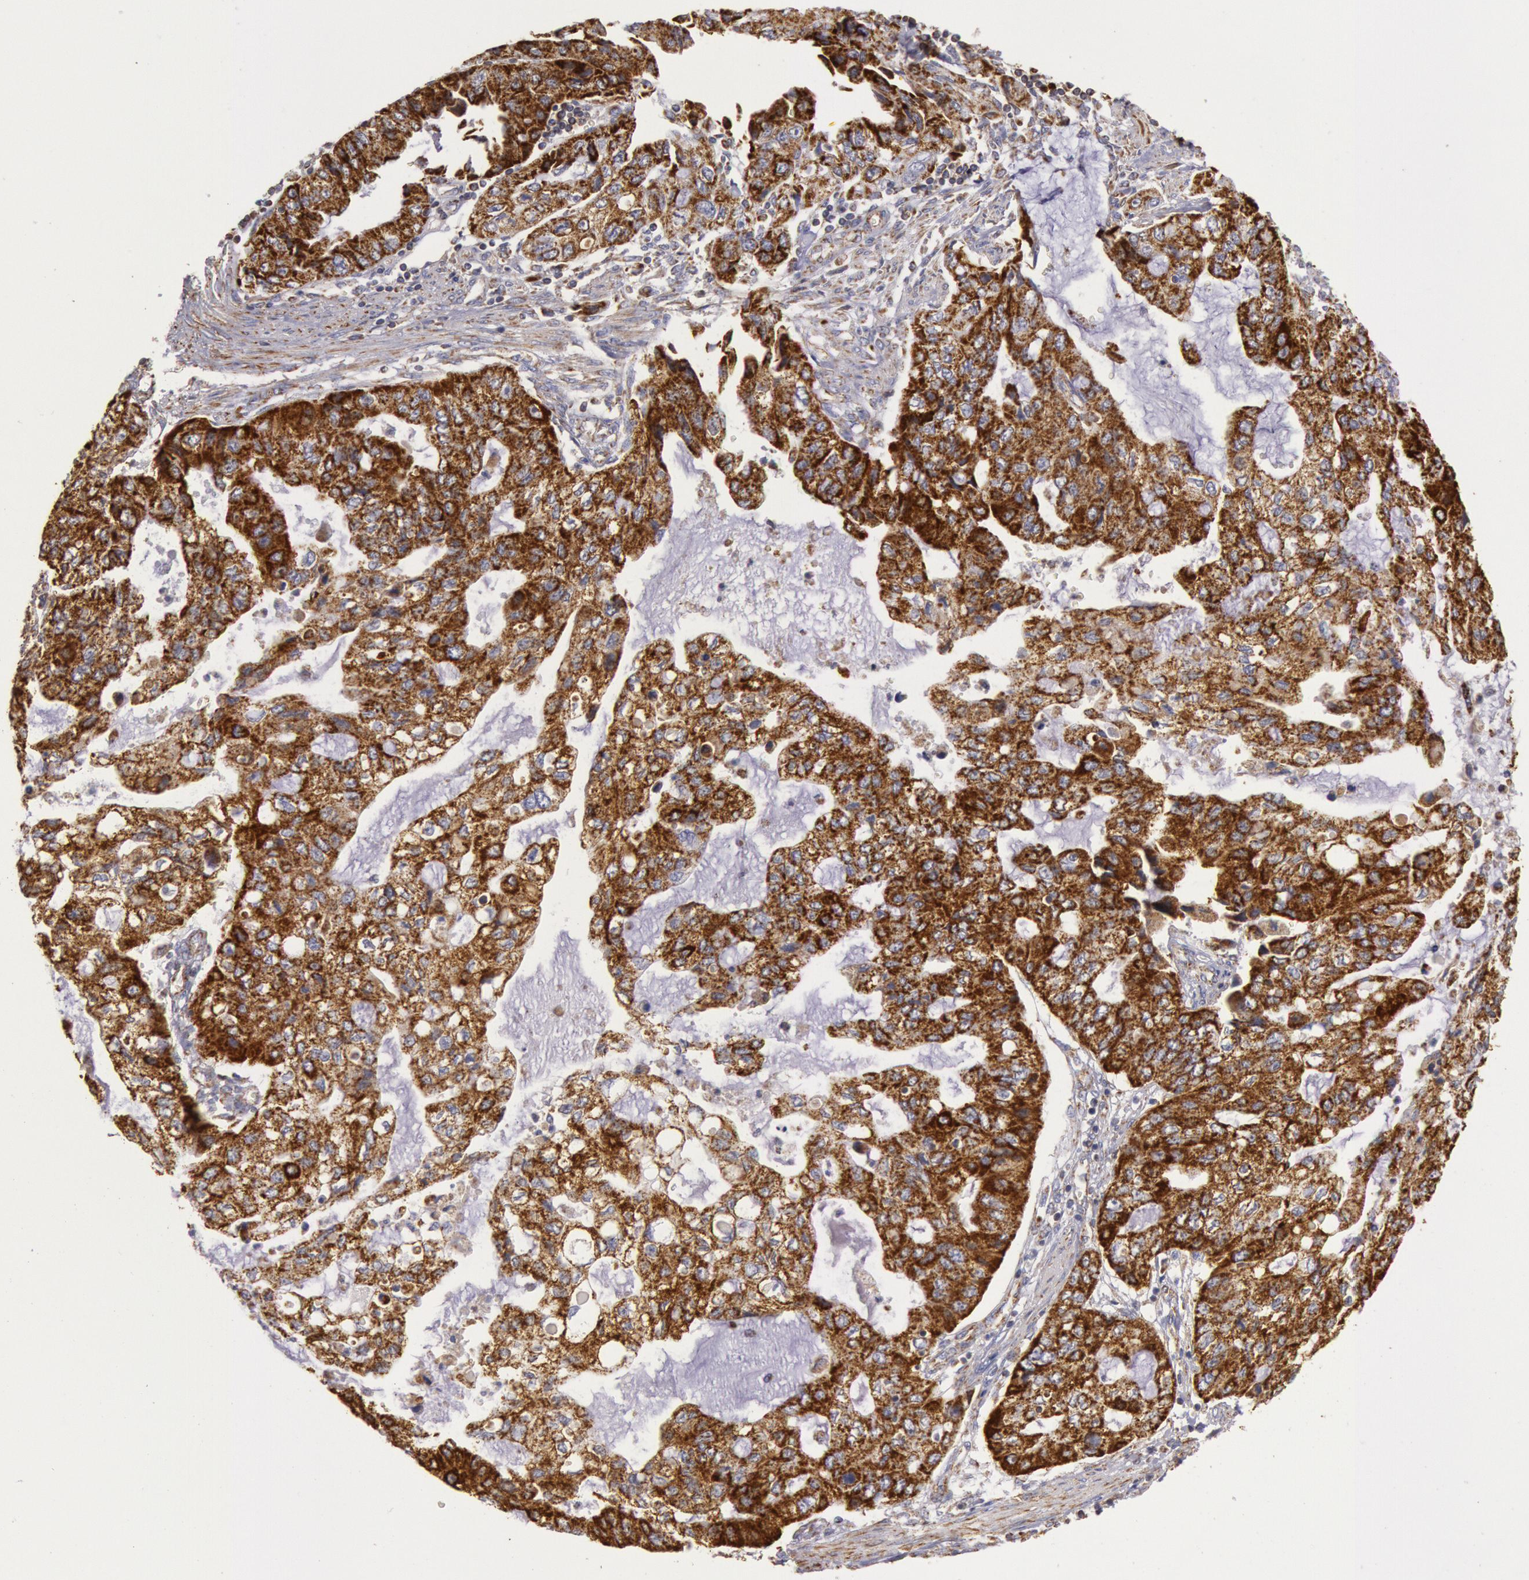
{"staining": {"intensity": "strong", "quantity": ">75%", "location": "cytoplasmic/membranous"}, "tissue": "stomach cancer", "cell_type": "Tumor cells", "image_type": "cancer", "snomed": [{"axis": "morphology", "description": "Adenocarcinoma, NOS"}, {"axis": "topography", "description": "Stomach, upper"}], "caption": "Immunohistochemical staining of human stomach adenocarcinoma exhibits strong cytoplasmic/membranous protein expression in about >75% of tumor cells.", "gene": "CYC1", "patient": {"sex": "female", "age": 52}}